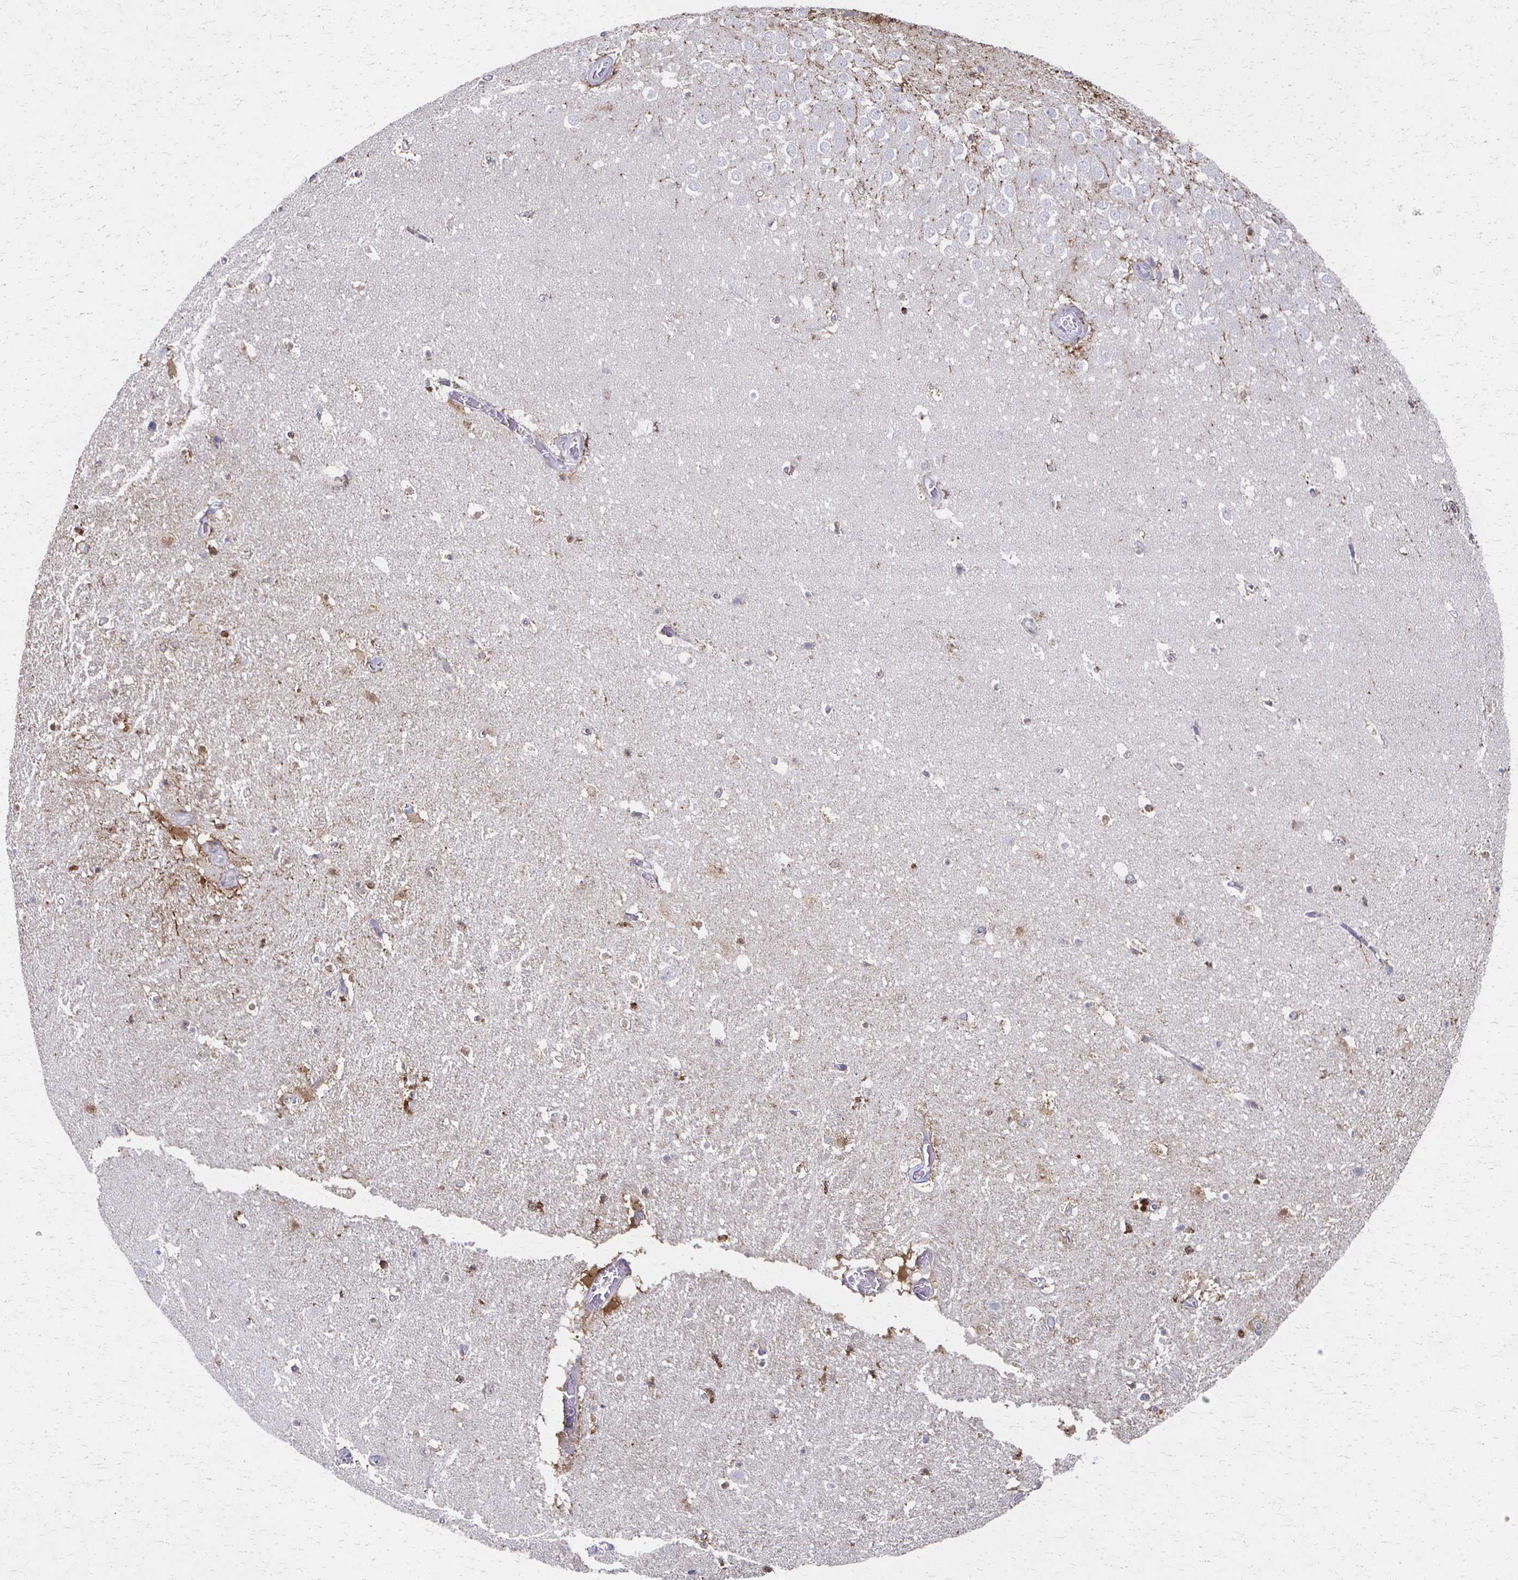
{"staining": {"intensity": "moderate", "quantity": "<25%", "location": "cytoplasmic/membranous"}, "tissue": "hippocampus", "cell_type": "Glial cells", "image_type": "normal", "snomed": [{"axis": "morphology", "description": "Normal tissue, NOS"}, {"axis": "topography", "description": "Hippocampus"}], "caption": "Moderate cytoplasmic/membranous positivity is appreciated in approximately <25% of glial cells in normal hippocampus.", "gene": "CX3CR1", "patient": {"sex": "female", "age": 42}}